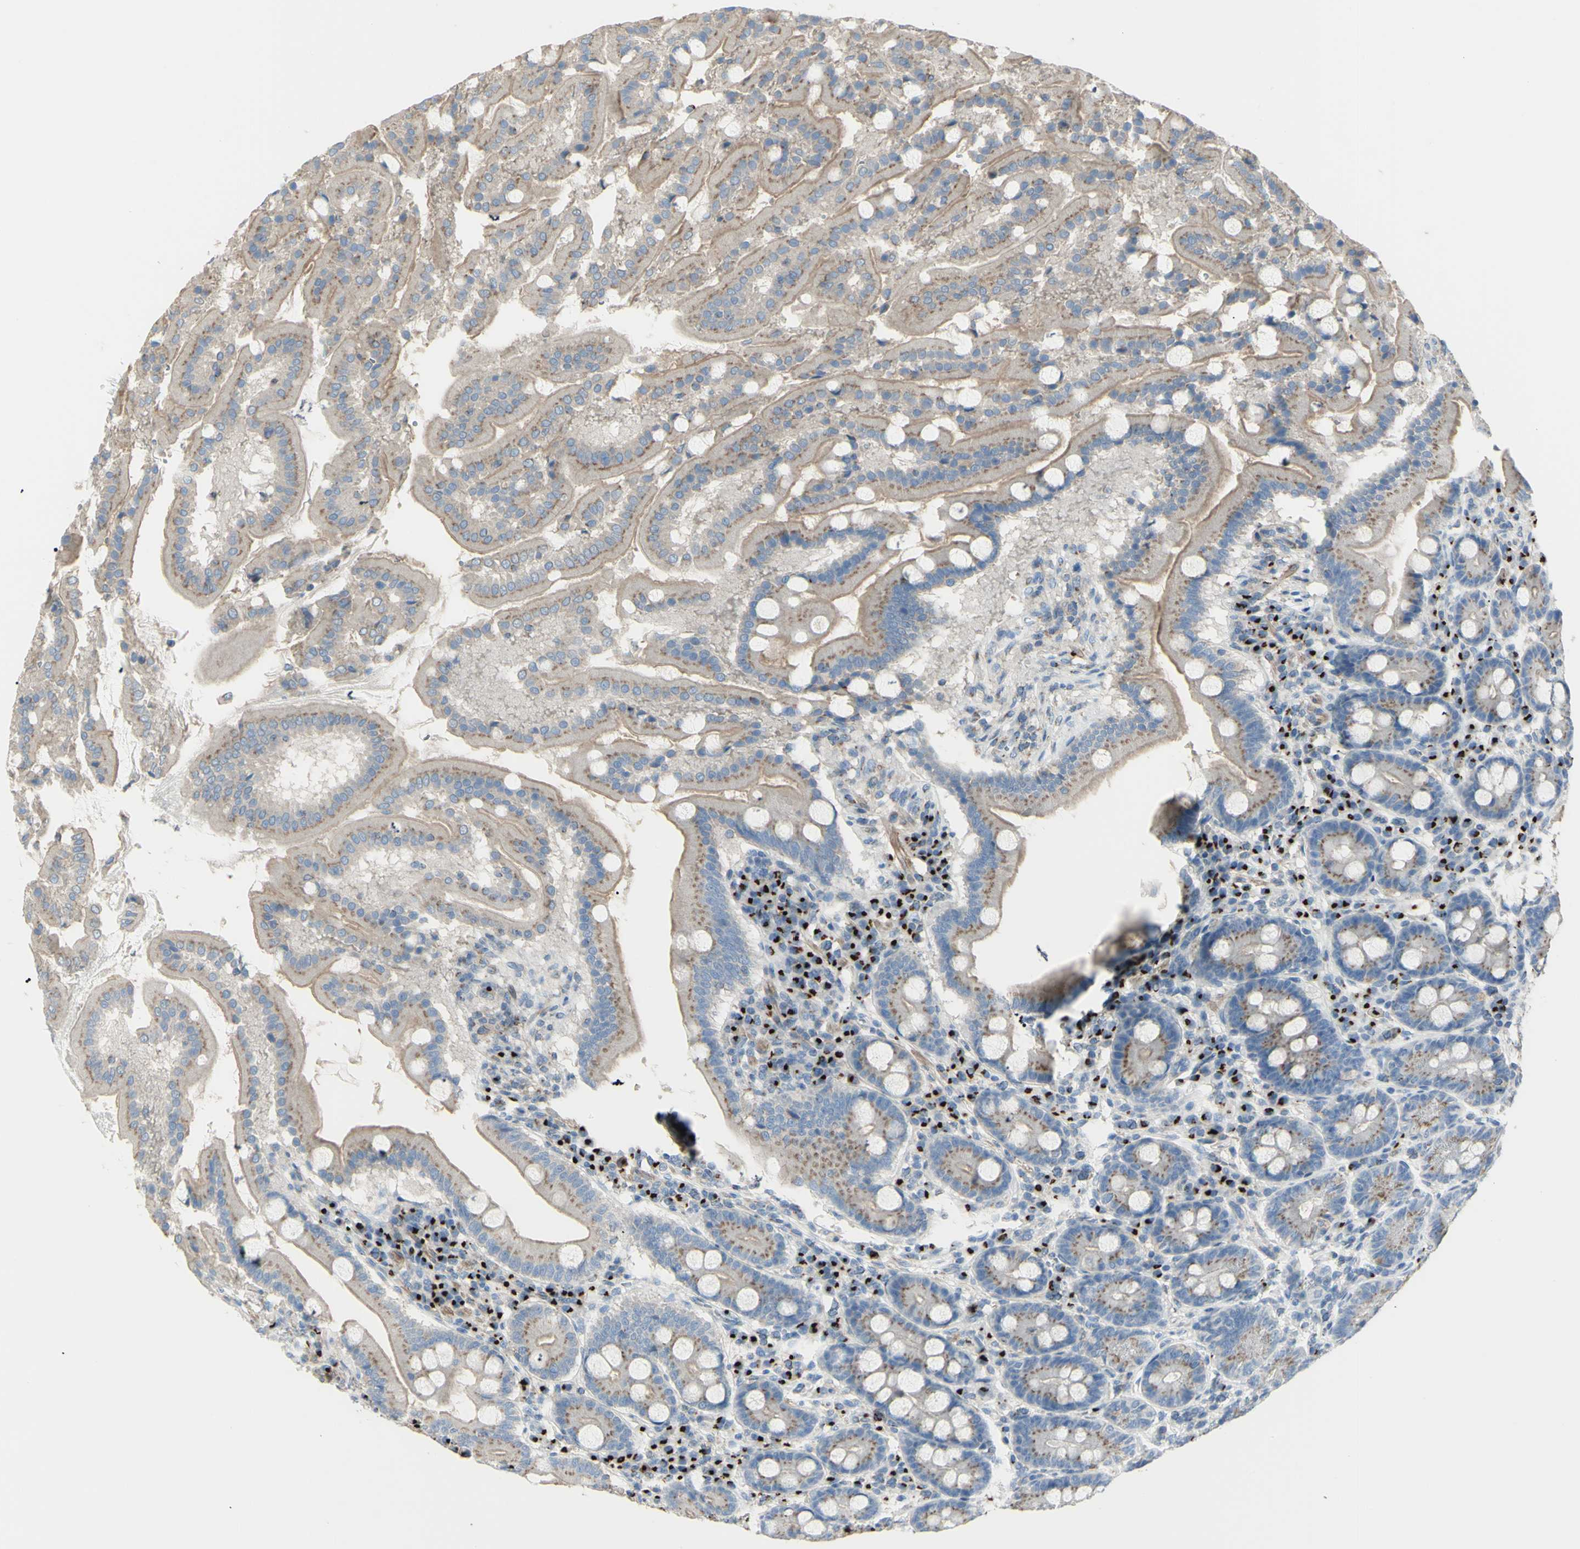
{"staining": {"intensity": "moderate", "quantity": ">75%", "location": "cytoplasmic/membranous"}, "tissue": "duodenum", "cell_type": "Glandular cells", "image_type": "normal", "snomed": [{"axis": "morphology", "description": "Normal tissue, NOS"}, {"axis": "topography", "description": "Duodenum"}], "caption": "This is a histology image of IHC staining of benign duodenum, which shows moderate expression in the cytoplasmic/membranous of glandular cells.", "gene": "B4GALT3", "patient": {"sex": "male", "age": 50}}